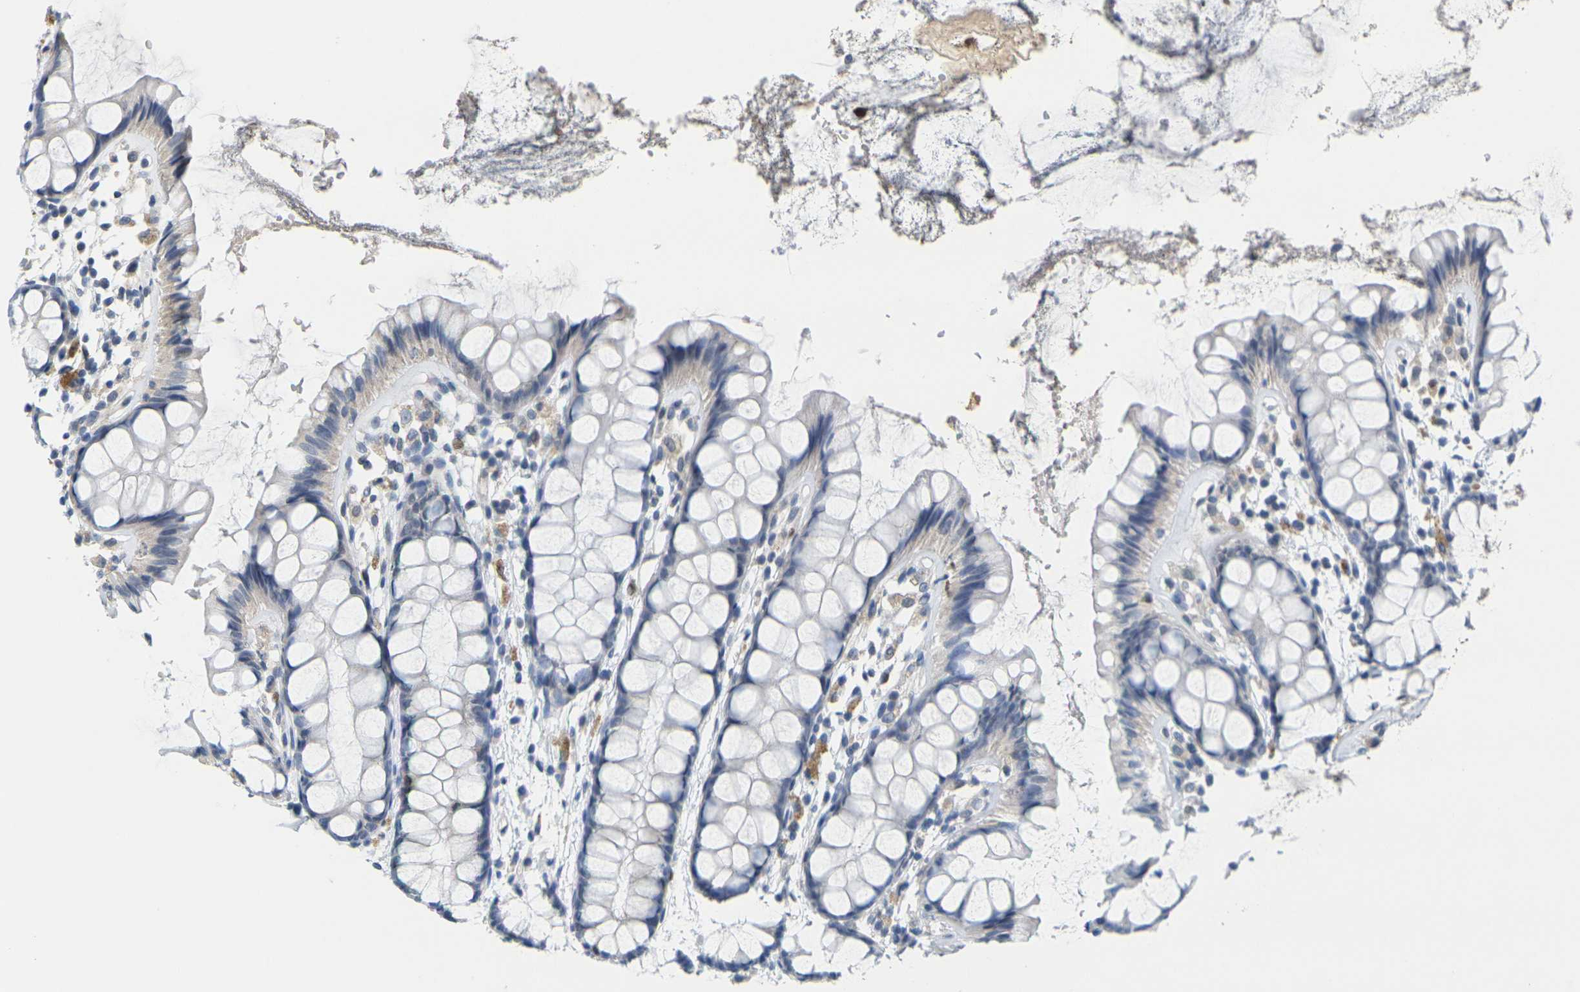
{"staining": {"intensity": "strong", "quantity": "<25%", "location": "cytoplasmic/membranous,nuclear"}, "tissue": "rectum", "cell_type": "Glandular cells", "image_type": "normal", "snomed": [{"axis": "morphology", "description": "Normal tissue, NOS"}, {"axis": "topography", "description": "Rectum"}], "caption": "A photomicrograph of human rectum stained for a protein displays strong cytoplasmic/membranous,nuclear brown staining in glandular cells. (Stains: DAB in brown, nuclei in blue, Microscopy: brightfield microscopy at high magnification).", "gene": "CDK2", "patient": {"sex": "female", "age": 66}}